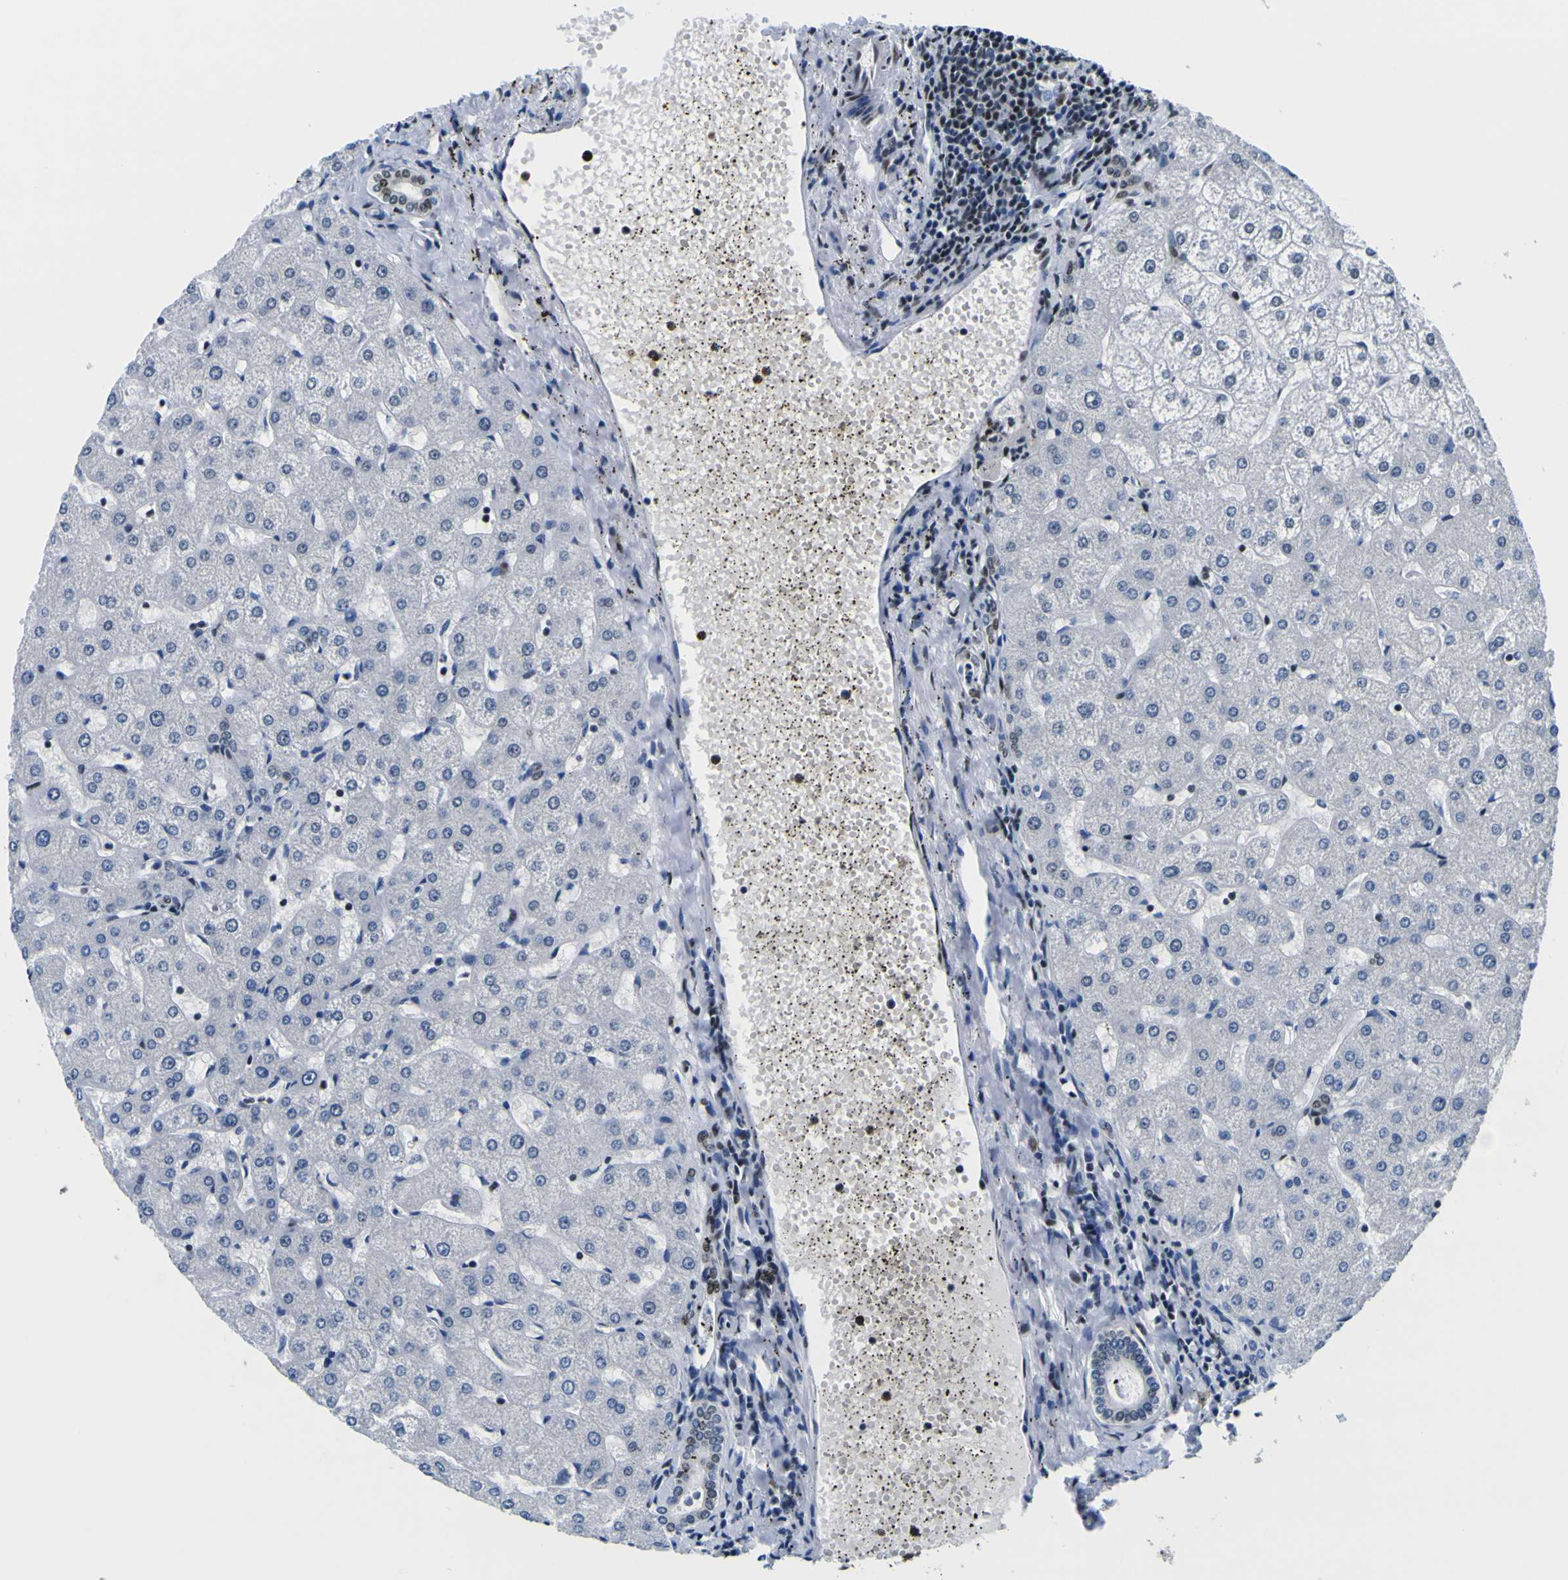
{"staining": {"intensity": "weak", "quantity": "<25%", "location": "nuclear"}, "tissue": "liver", "cell_type": "Cholangiocytes", "image_type": "normal", "snomed": [{"axis": "morphology", "description": "Normal tissue, NOS"}, {"axis": "topography", "description": "Liver"}], "caption": "This image is of normal liver stained with IHC to label a protein in brown with the nuclei are counter-stained blue. There is no expression in cholangiocytes.", "gene": "SP1", "patient": {"sex": "male", "age": 67}}